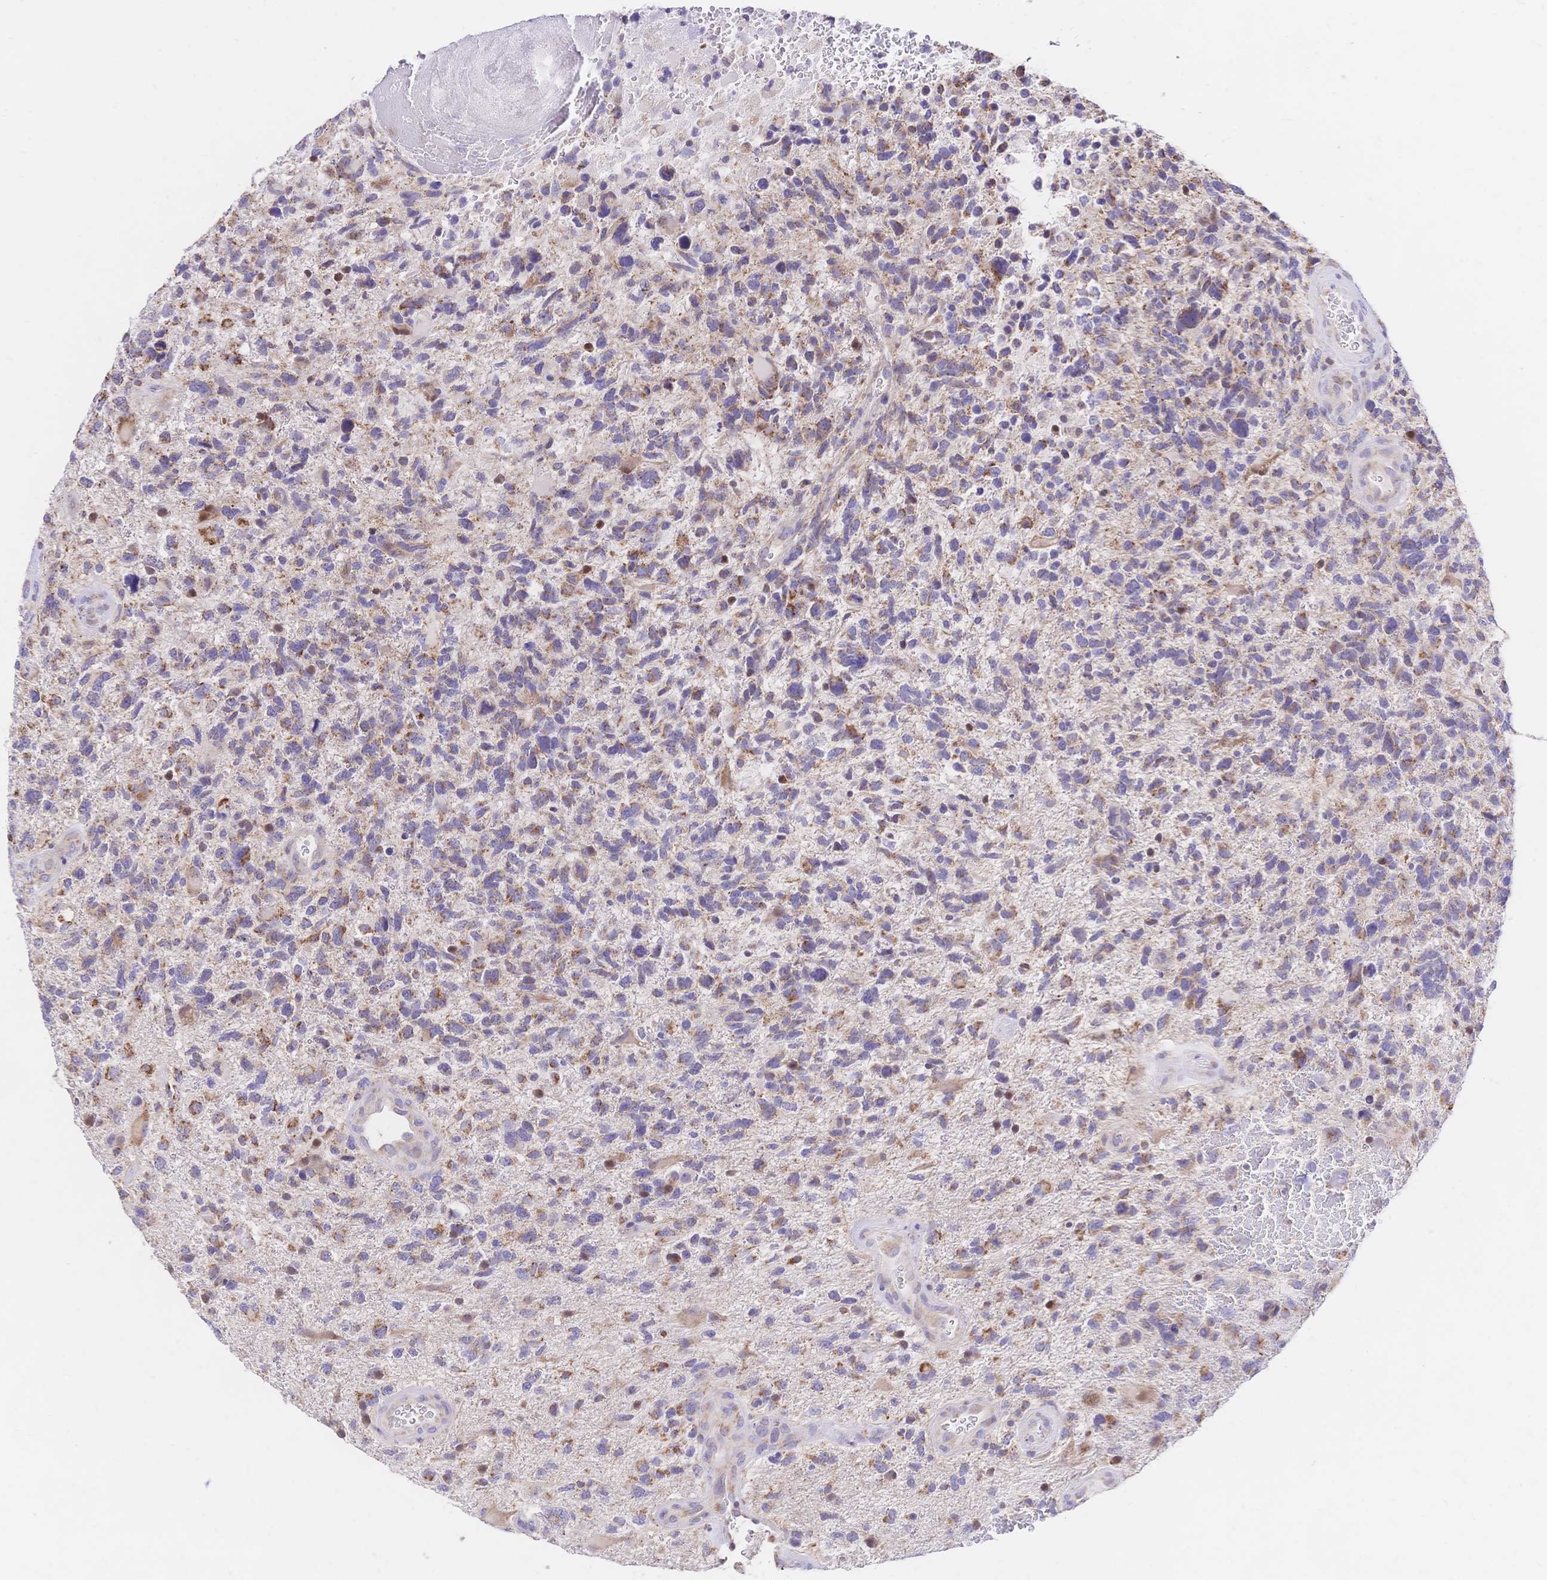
{"staining": {"intensity": "moderate", "quantity": "25%-75%", "location": "cytoplasmic/membranous"}, "tissue": "glioma", "cell_type": "Tumor cells", "image_type": "cancer", "snomed": [{"axis": "morphology", "description": "Glioma, malignant, High grade"}, {"axis": "topography", "description": "Brain"}], "caption": "Protein expression analysis of malignant glioma (high-grade) shows moderate cytoplasmic/membranous staining in approximately 25%-75% of tumor cells. (brown staining indicates protein expression, while blue staining denotes nuclei).", "gene": "CLEC18B", "patient": {"sex": "female", "age": 71}}